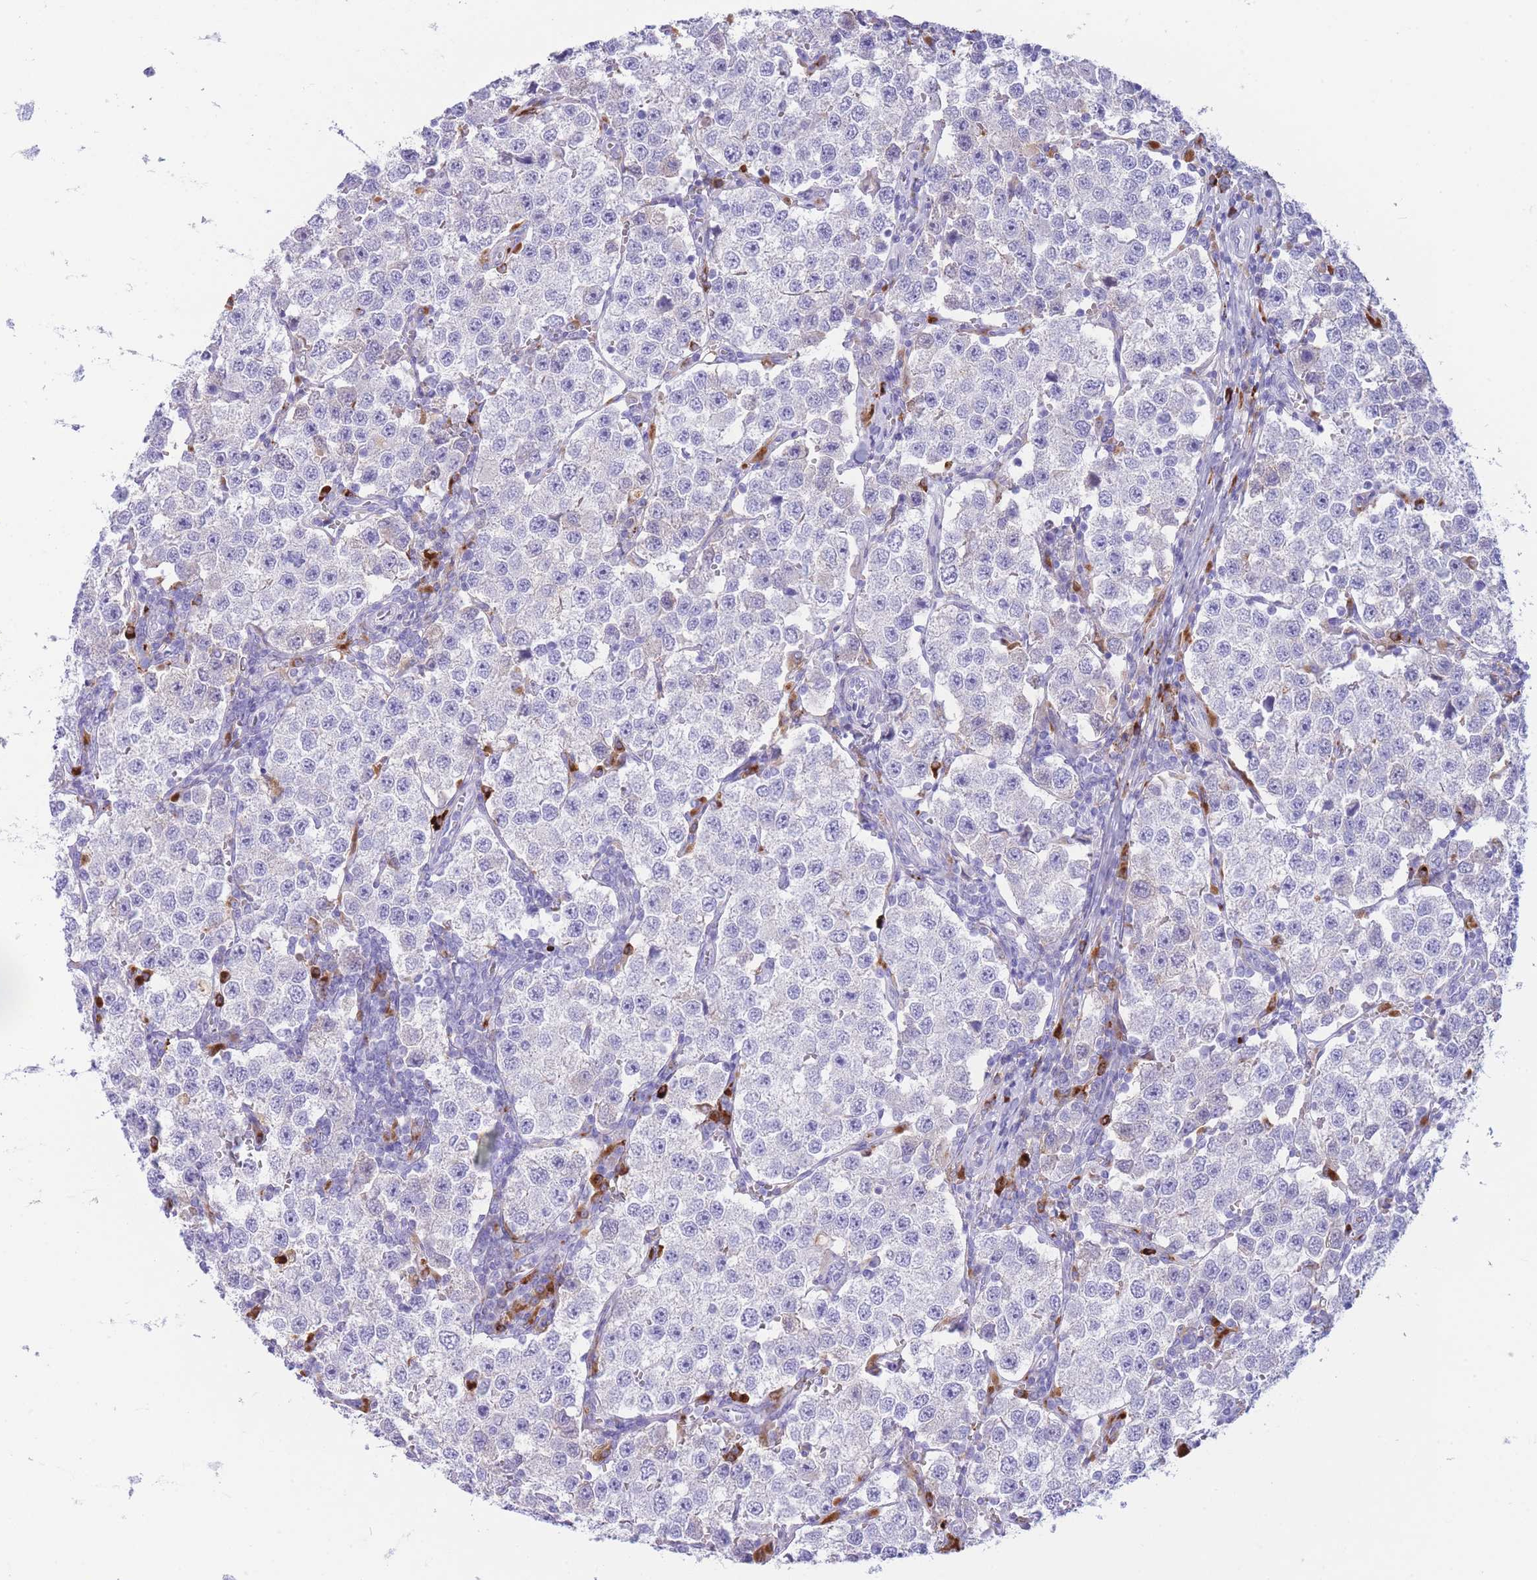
{"staining": {"intensity": "negative", "quantity": "none", "location": "none"}, "tissue": "testis cancer", "cell_type": "Tumor cells", "image_type": "cancer", "snomed": [{"axis": "morphology", "description": "Seminoma, NOS"}, {"axis": "topography", "description": "Testis"}], "caption": "Histopathology image shows no significant protein positivity in tumor cells of testis cancer (seminoma).", "gene": "PLBD1", "patient": {"sex": "male", "age": 37}}